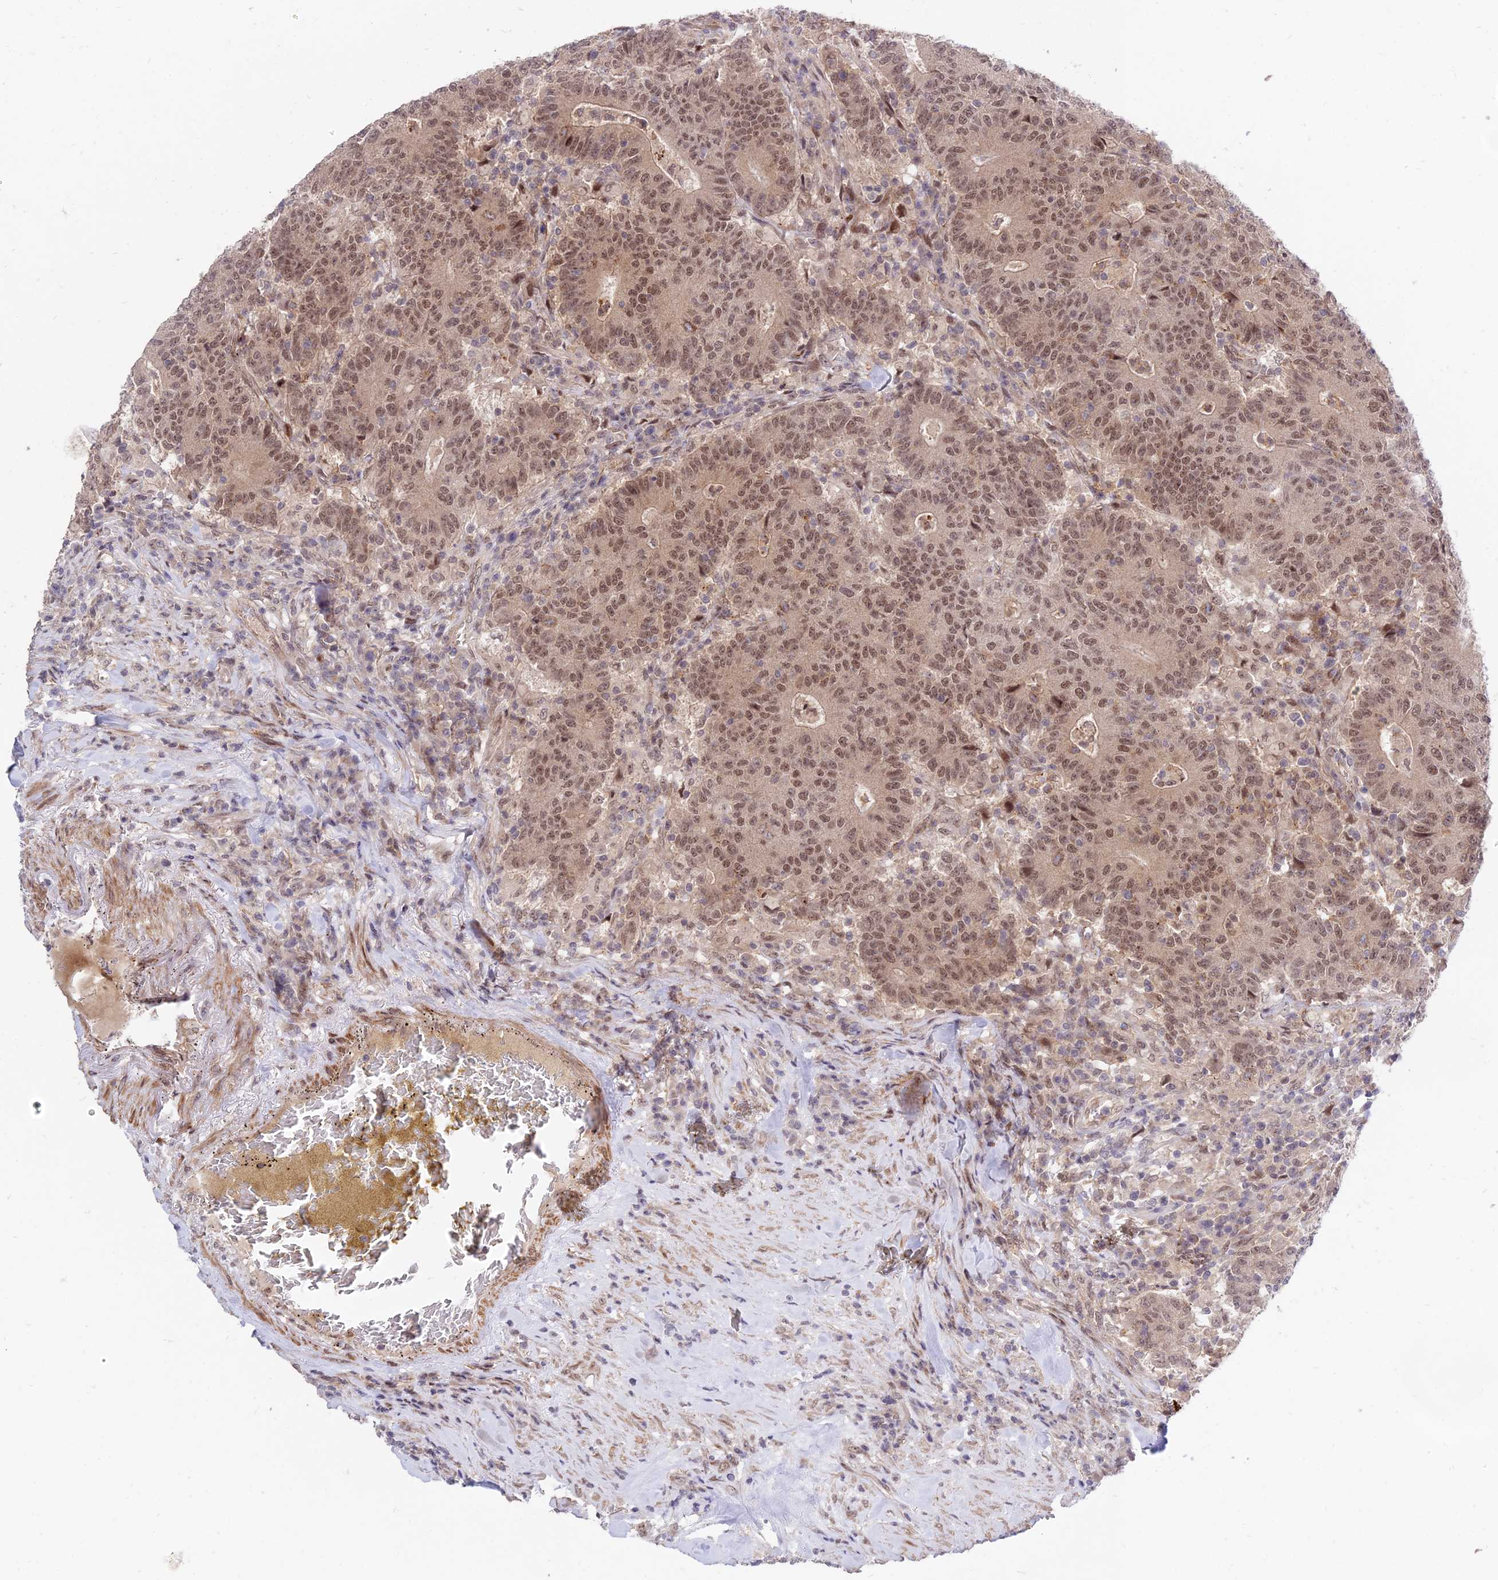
{"staining": {"intensity": "moderate", "quantity": ">75%", "location": "nuclear"}, "tissue": "colorectal cancer", "cell_type": "Tumor cells", "image_type": "cancer", "snomed": [{"axis": "morphology", "description": "Adenocarcinoma, NOS"}, {"axis": "topography", "description": "Colon"}], "caption": "The immunohistochemical stain highlights moderate nuclear expression in tumor cells of colorectal cancer tissue. Nuclei are stained in blue.", "gene": "ZNF85", "patient": {"sex": "female", "age": 75}}